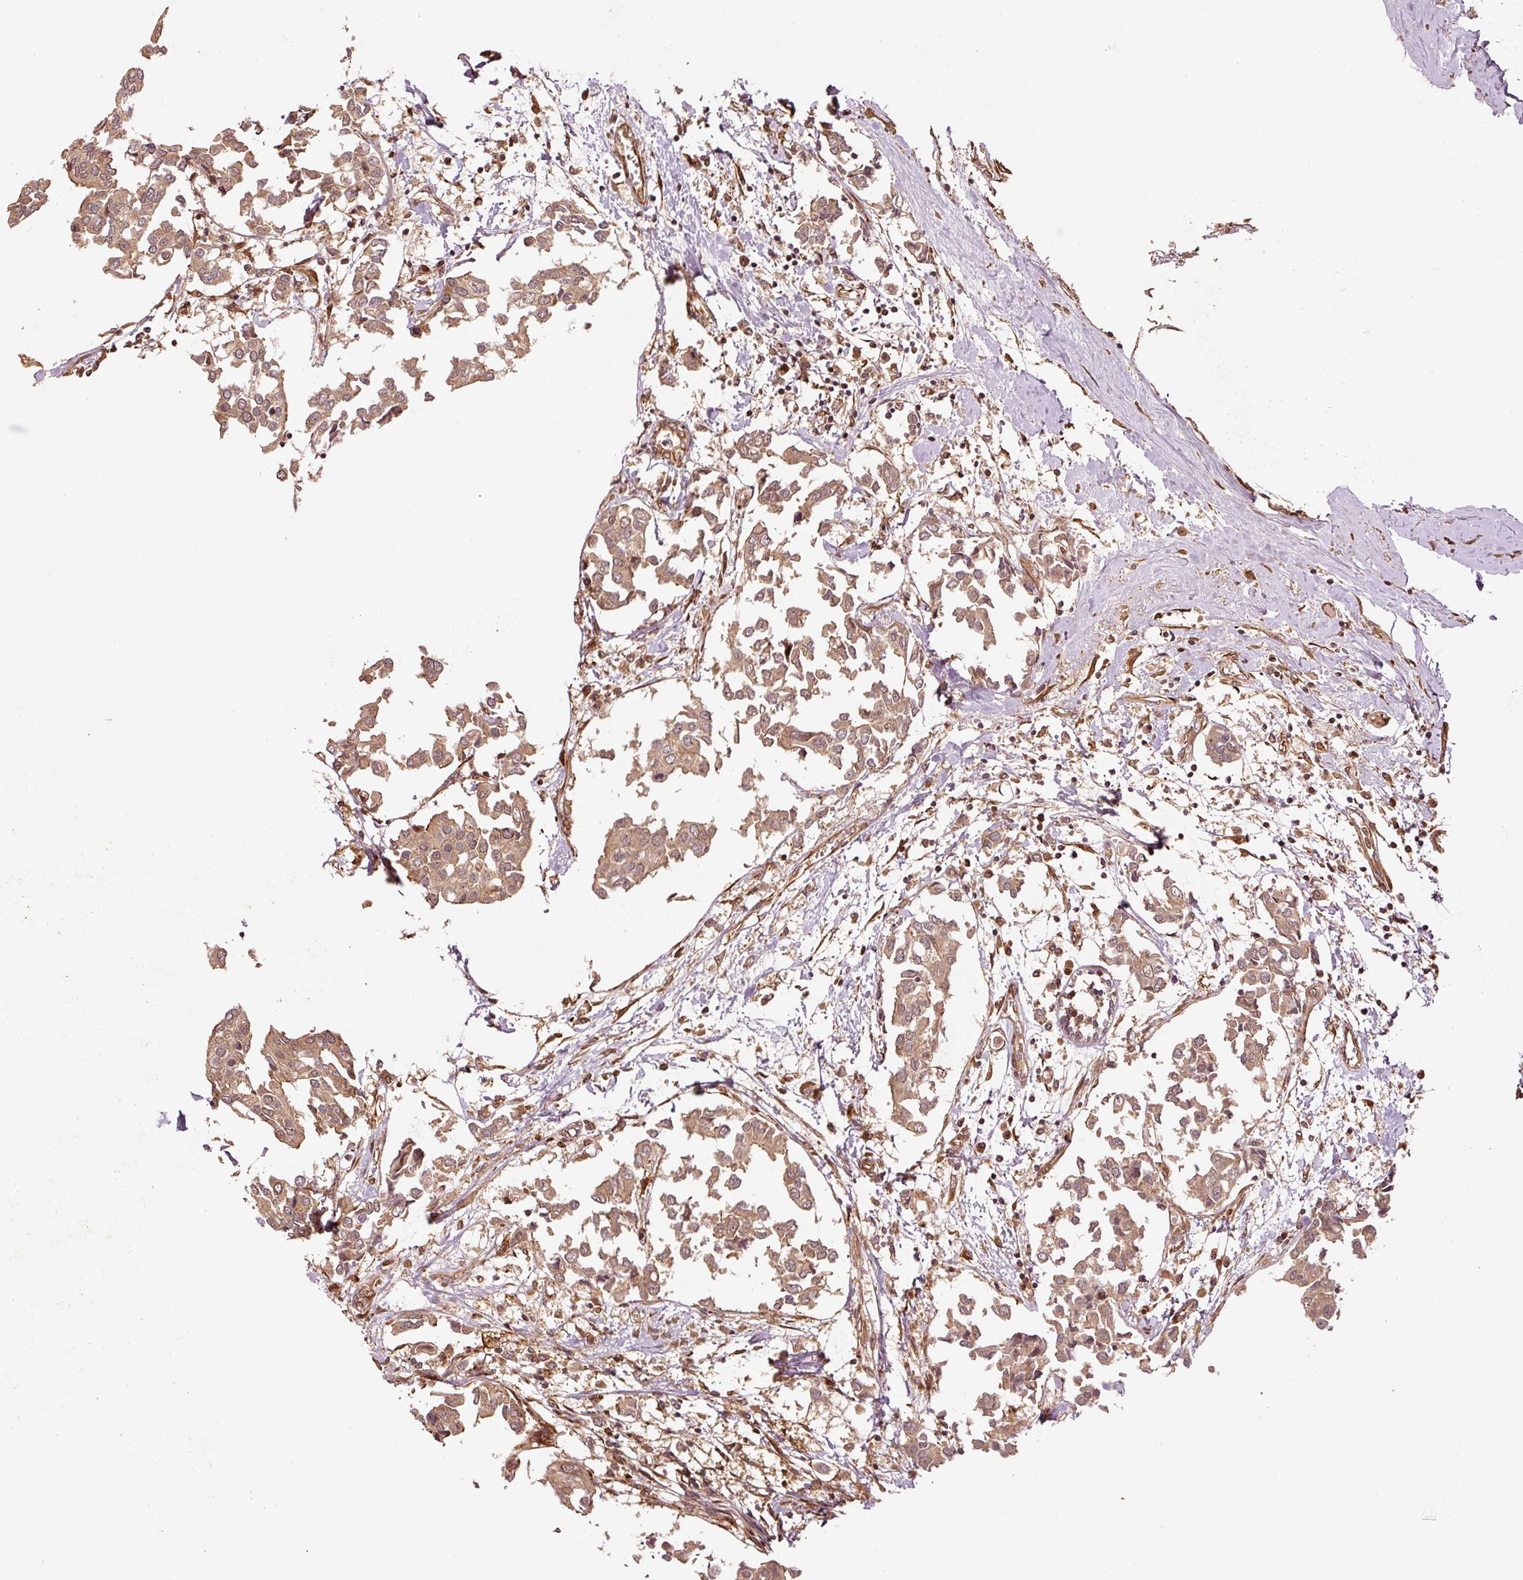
{"staining": {"intensity": "moderate", "quantity": ">75%", "location": "cytoplasmic/membranous,nuclear"}, "tissue": "breast cancer", "cell_type": "Tumor cells", "image_type": "cancer", "snomed": [{"axis": "morphology", "description": "Duct carcinoma"}, {"axis": "topography", "description": "Breast"}], "caption": "The immunohistochemical stain highlights moderate cytoplasmic/membranous and nuclear expression in tumor cells of invasive ductal carcinoma (breast) tissue.", "gene": "OXER1", "patient": {"sex": "female", "age": 83}}